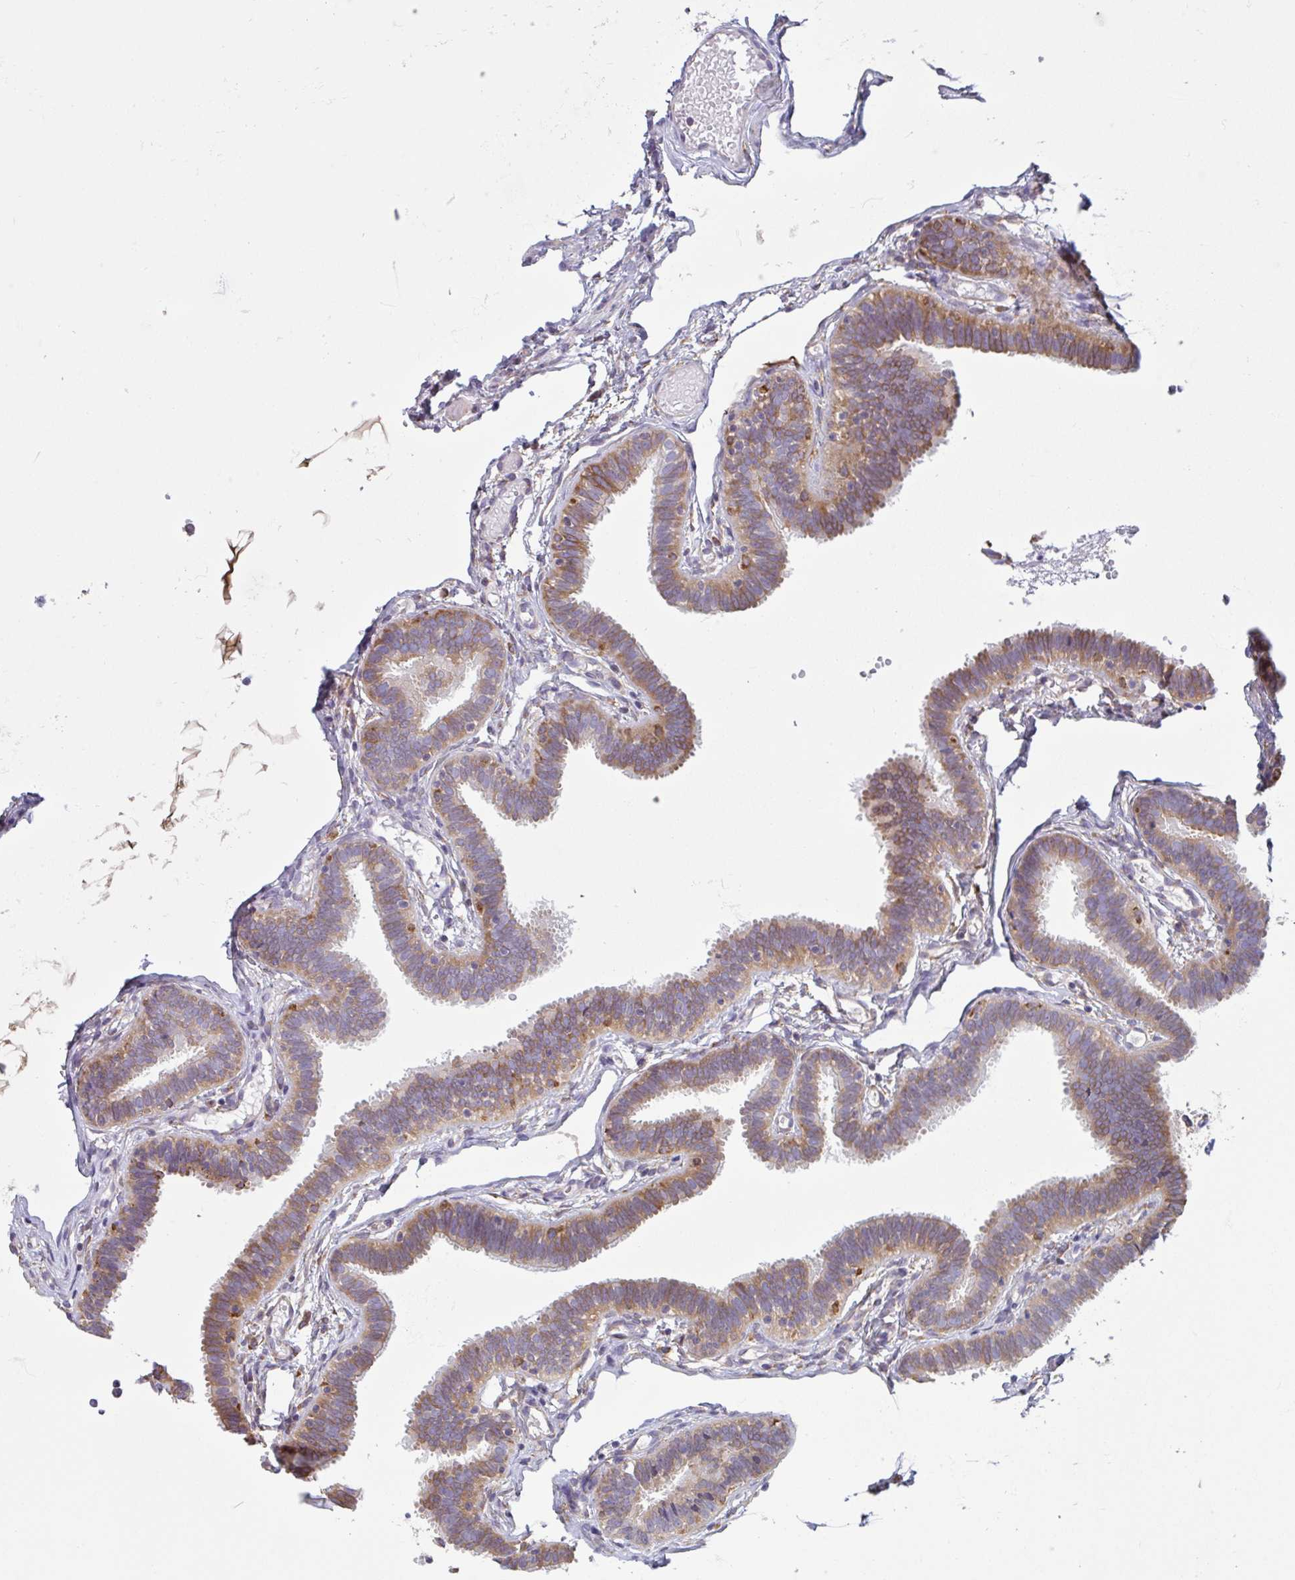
{"staining": {"intensity": "moderate", "quantity": ">75%", "location": "cytoplasmic/membranous"}, "tissue": "fallopian tube", "cell_type": "Glandular cells", "image_type": "normal", "snomed": [{"axis": "morphology", "description": "Normal tissue, NOS"}, {"axis": "topography", "description": "Fallopian tube"}], "caption": "IHC micrograph of unremarkable fallopian tube stained for a protein (brown), which exhibits medium levels of moderate cytoplasmic/membranous positivity in about >75% of glandular cells.", "gene": "DOK4", "patient": {"sex": "female", "age": 37}}